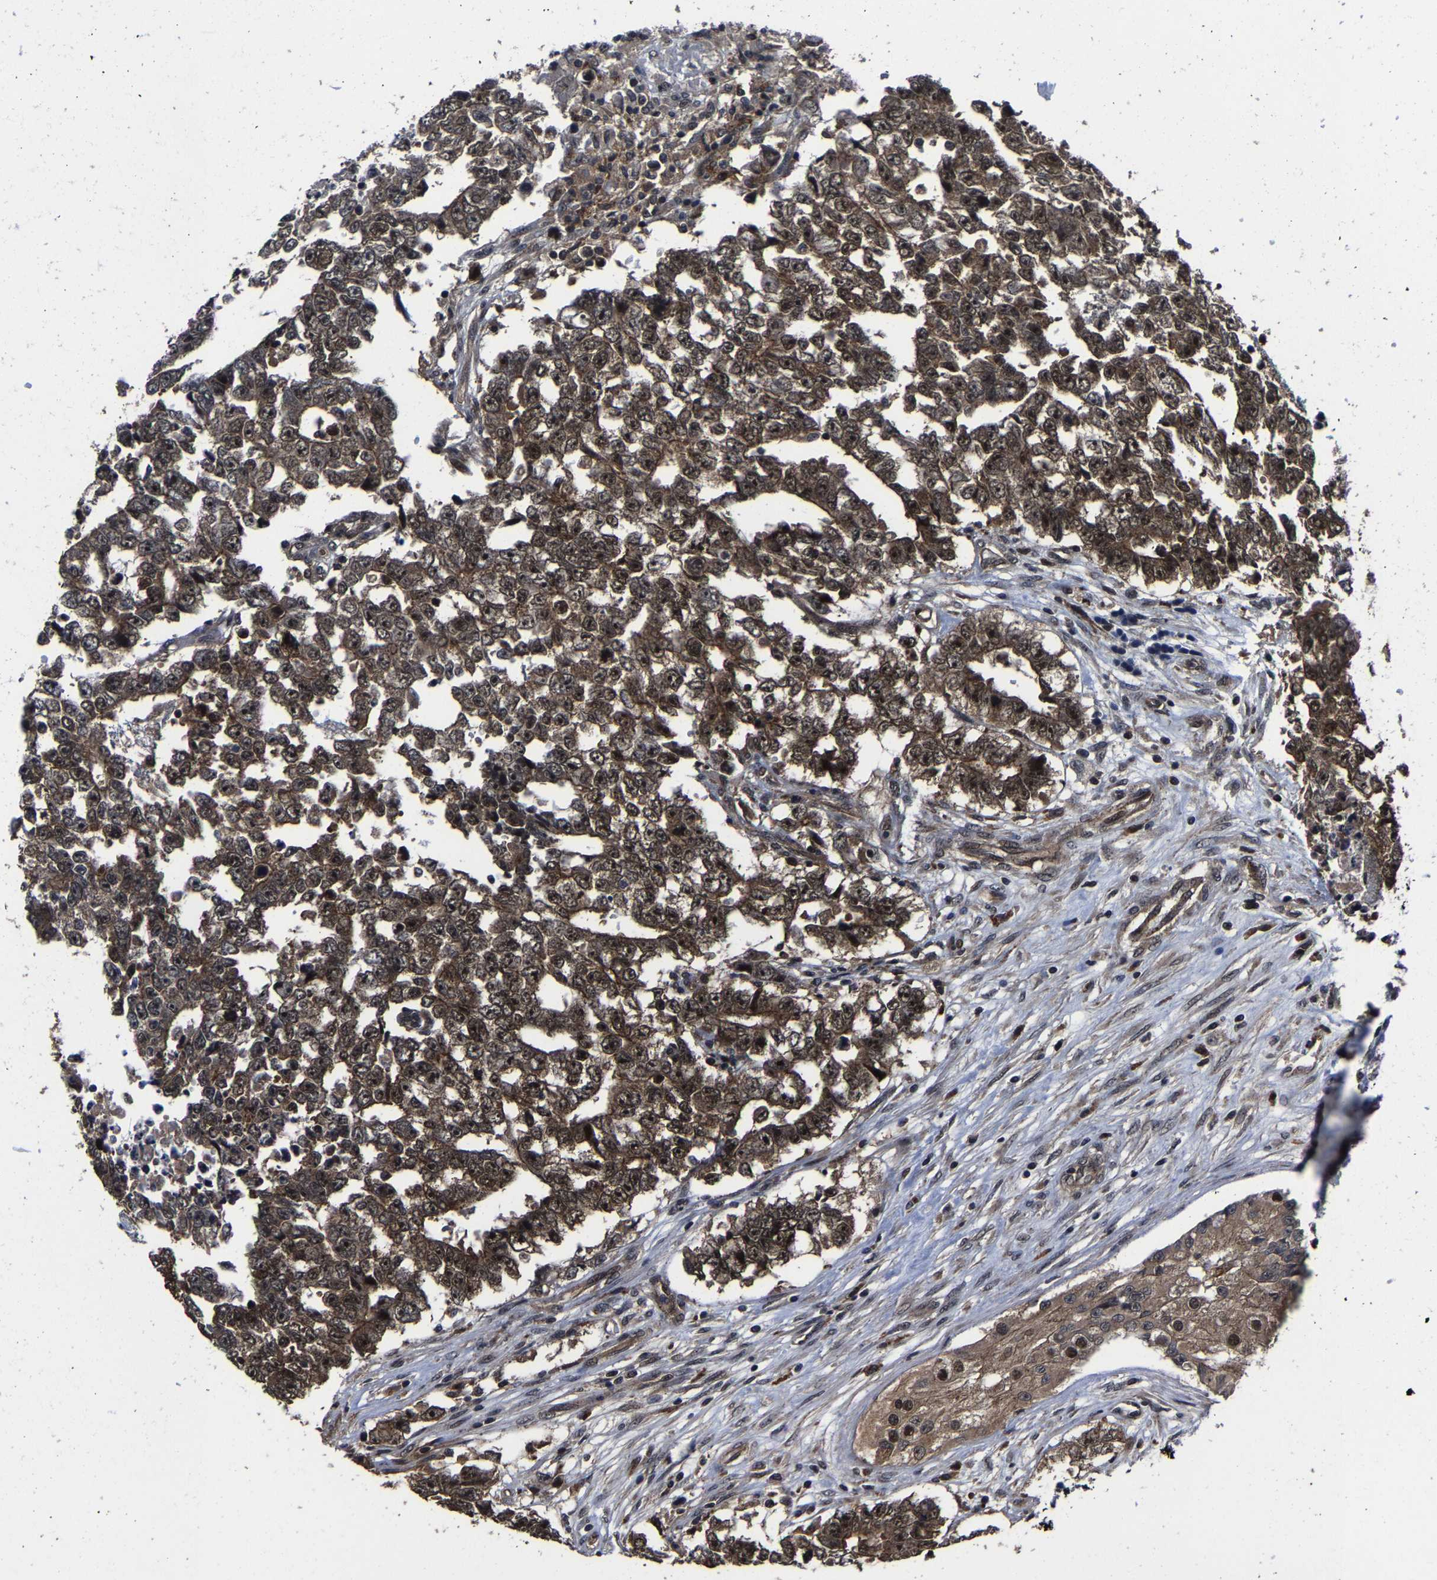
{"staining": {"intensity": "moderate", "quantity": ">75%", "location": "cytoplasmic/membranous,nuclear"}, "tissue": "testis cancer", "cell_type": "Tumor cells", "image_type": "cancer", "snomed": [{"axis": "morphology", "description": "Carcinoma, Embryonal, NOS"}, {"axis": "topography", "description": "Testis"}], "caption": "Approximately >75% of tumor cells in human embryonal carcinoma (testis) demonstrate moderate cytoplasmic/membranous and nuclear protein expression as visualized by brown immunohistochemical staining.", "gene": "ZCCHC7", "patient": {"sex": "male", "age": 25}}